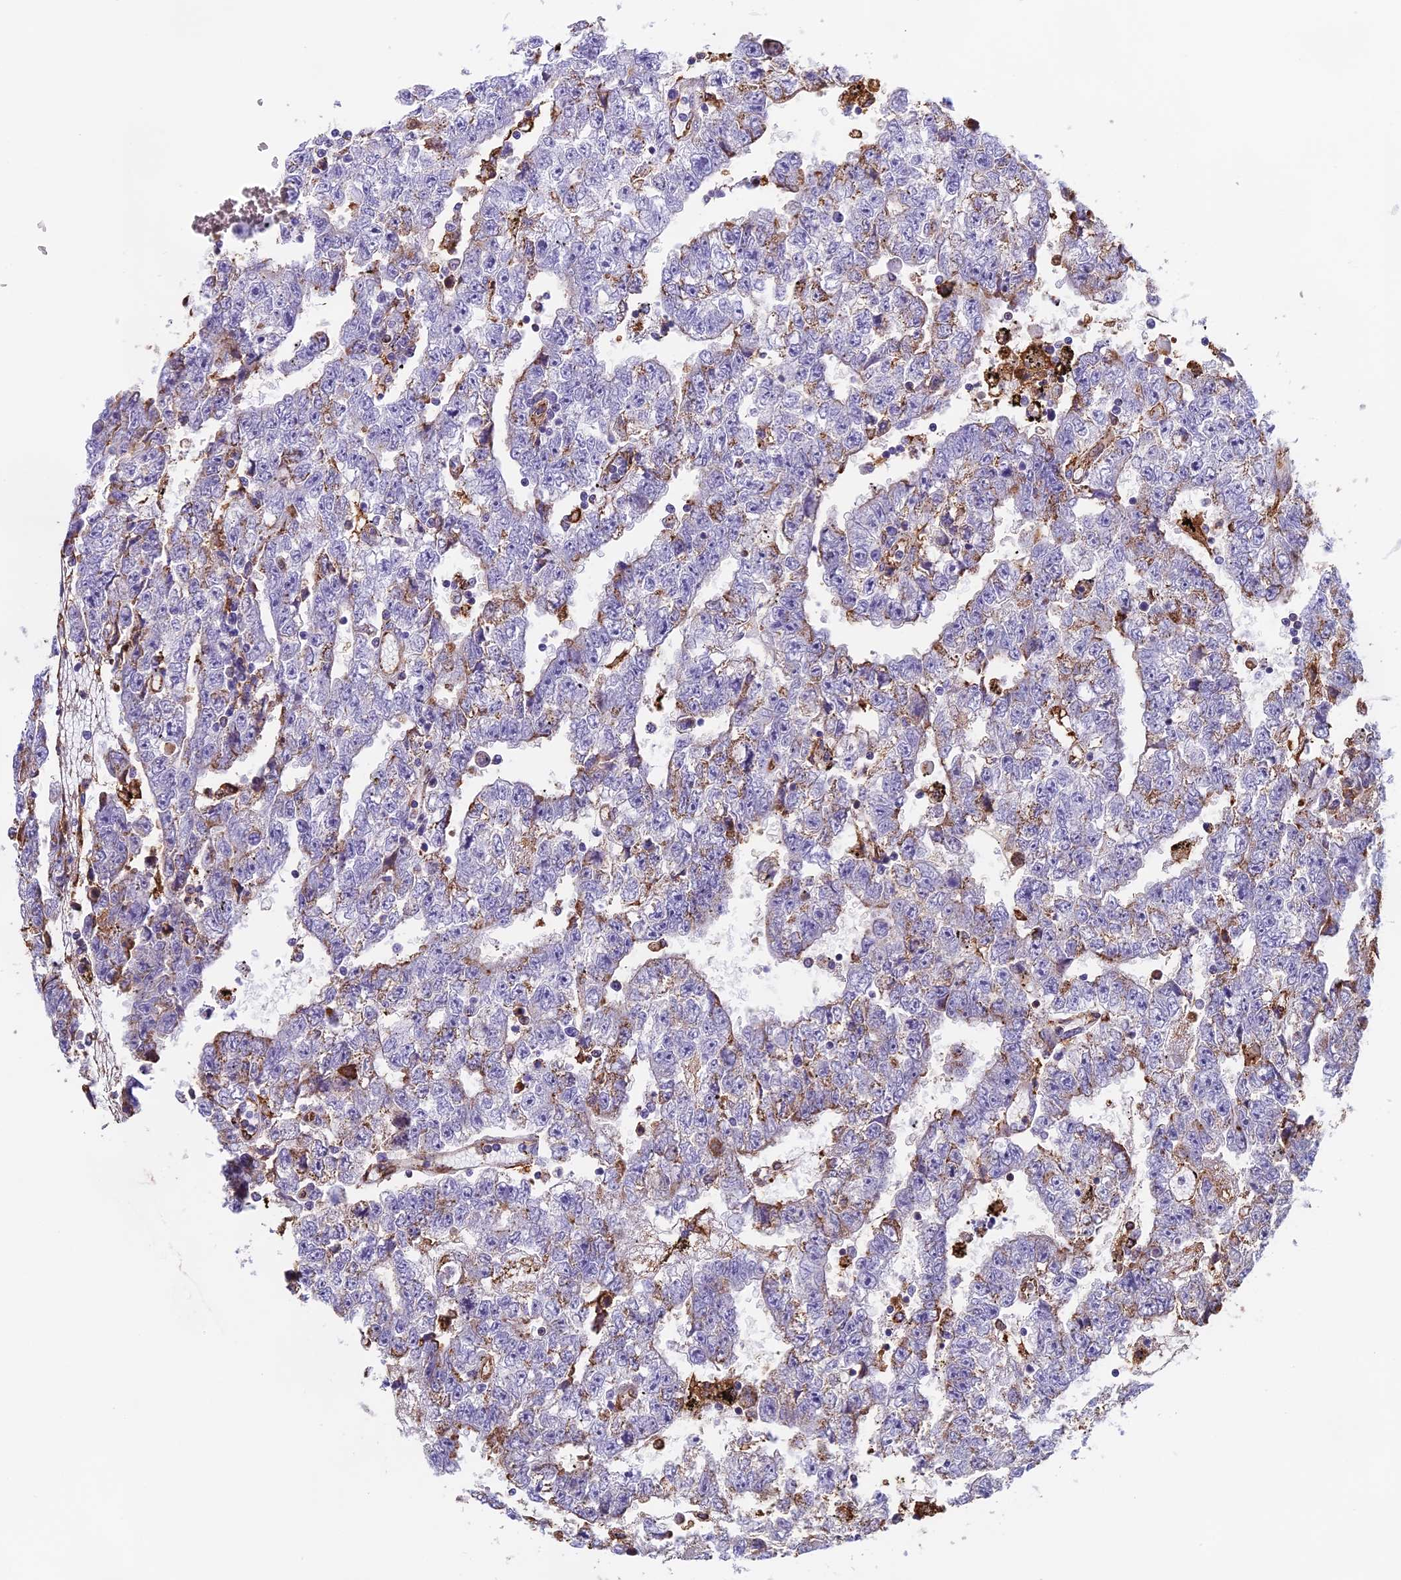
{"staining": {"intensity": "negative", "quantity": "none", "location": "none"}, "tissue": "testis cancer", "cell_type": "Tumor cells", "image_type": "cancer", "snomed": [{"axis": "morphology", "description": "Carcinoma, Embryonal, NOS"}, {"axis": "topography", "description": "Testis"}], "caption": "Testis cancer (embryonal carcinoma) stained for a protein using immunohistochemistry demonstrates no expression tumor cells.", "gene": "TMEM255B", "patient": {"sex": "male", "age": 25}}